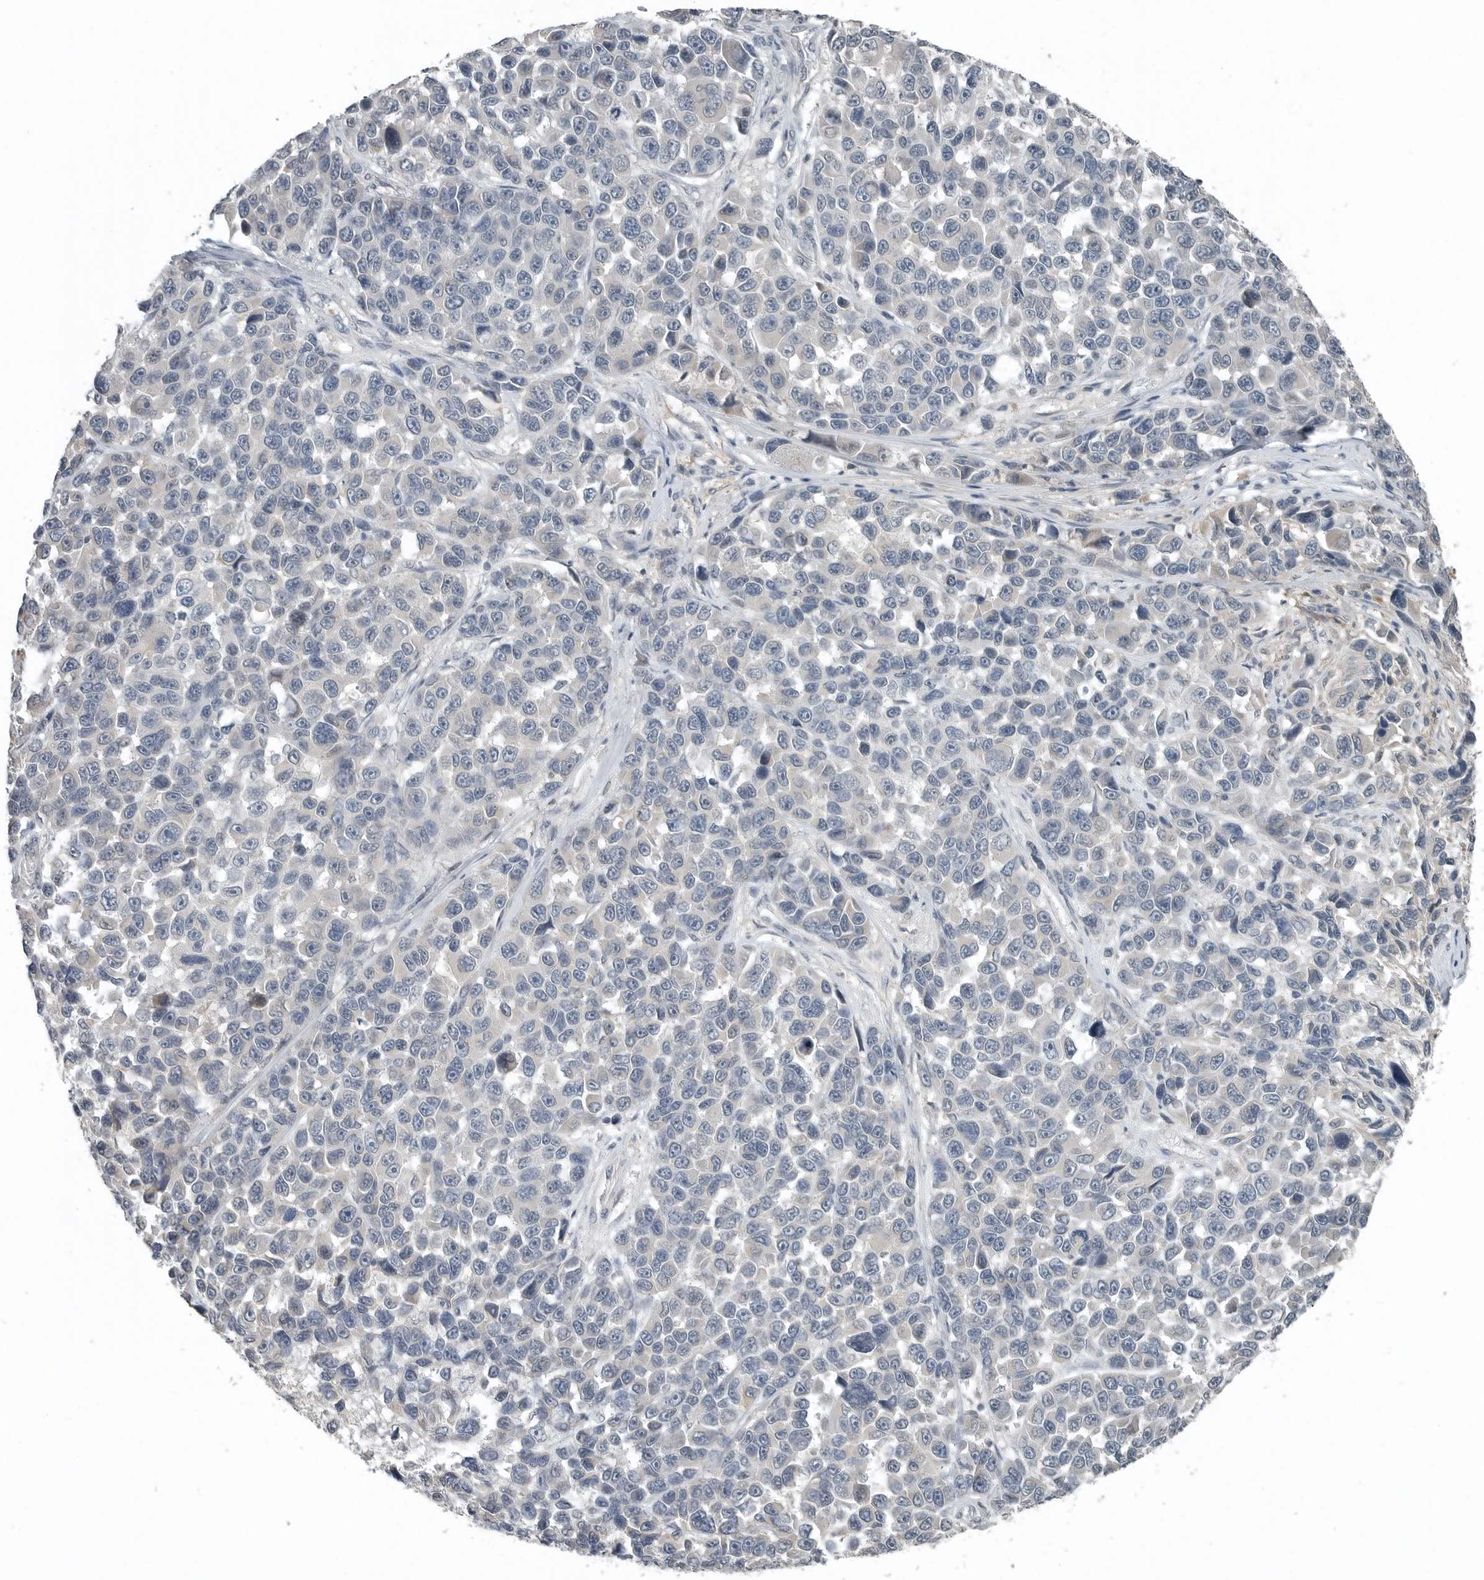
{"staining": {"intensity": "negative", "quantity": "none", "location": "none"}, "tissue": "melanoma", "cell_type": "Tumor cells", "image_type": "cancer", "snomed": [{"axis": "morphology", "description": "Malignant melanoma, NOS"}, {"axis": "topography", "description": "Skin"}], "caption": "Human malignant melanoma stained for a protein using immunohistochemistry (IHC) reveals no staining in tumor cells.", "gene": "KYAT1", "patient": {"sex": "male", "age": 53}}